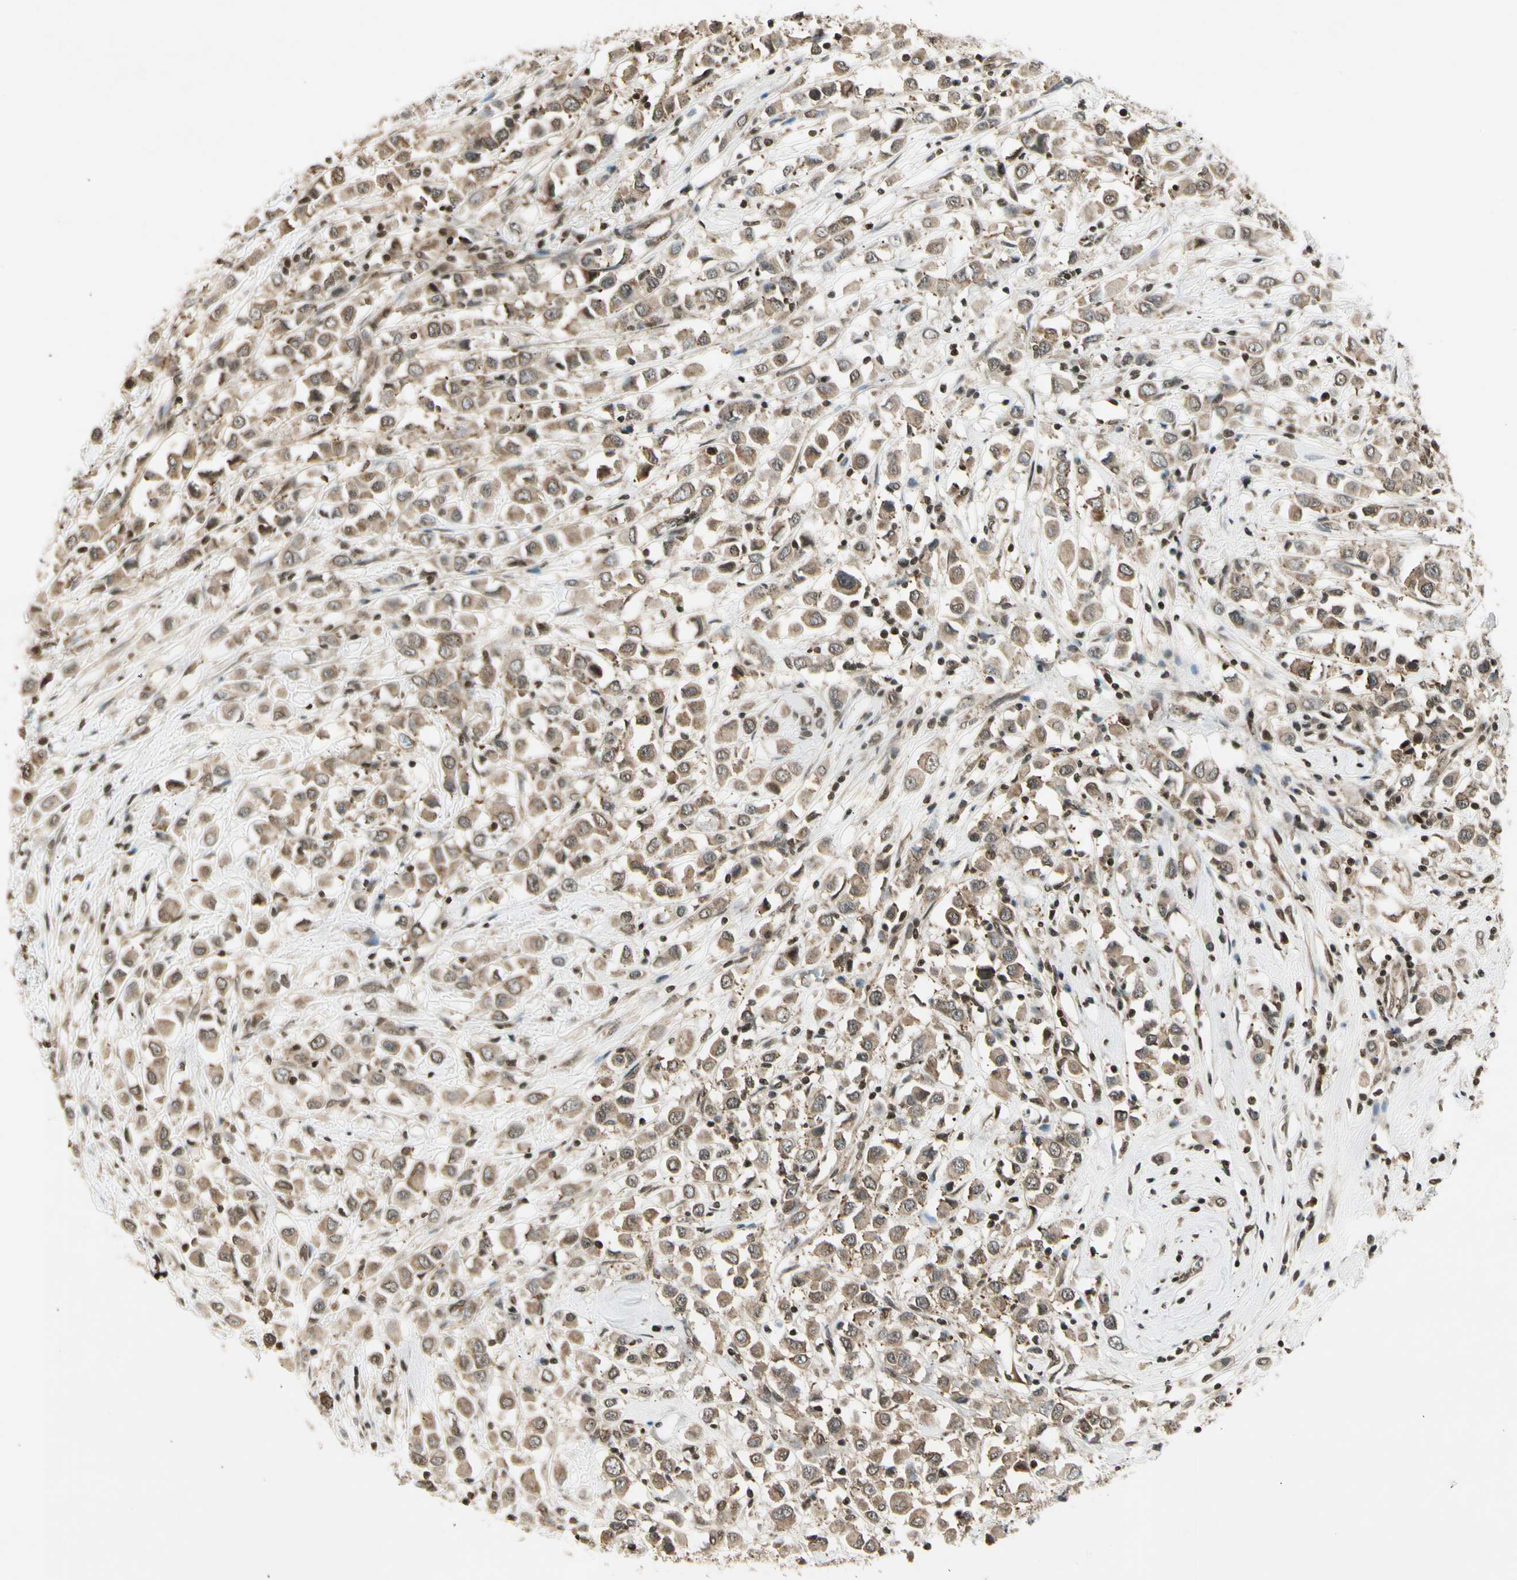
{"staining": {"intensity": "weak", "quantity": ">75%", "location": "cytoplasmic/membranous"}, "tissue": "breast cancer", "cell_type": "Tumor cells", "image_type": "cancer", "snomed": [{"axis": "morphology", "description": "Duct carcinoma"}, {"axis": "topography", "description": "Breast"}], "caption": "Tumor cells reveal weak cytoplasmic/membranous expression in about >75% of cells in breast cancer (intraductal carcinoma).", "gene": "SMN2", "patient": {"sex": "female", "age": 61}}